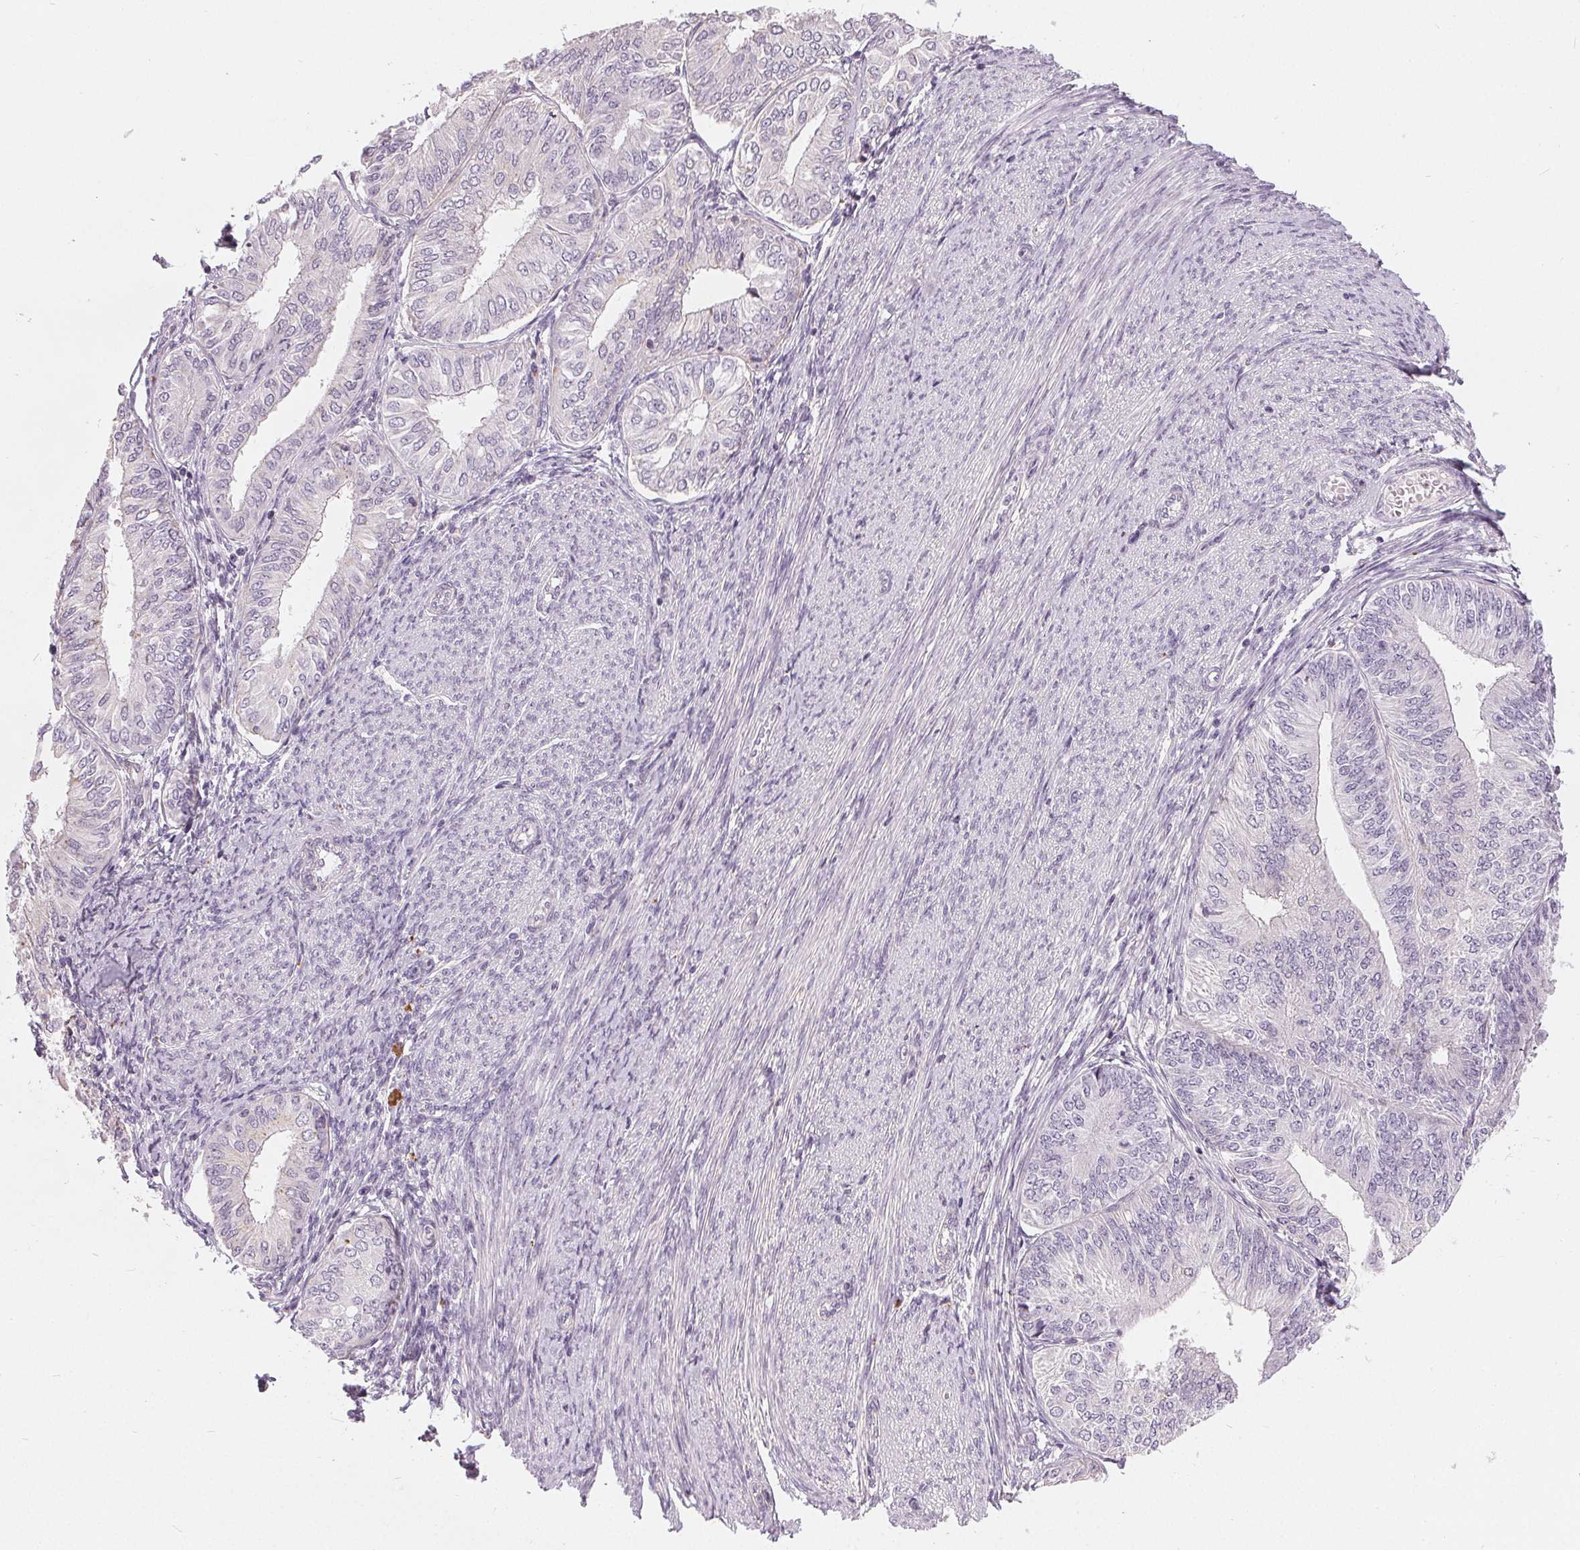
{"staining": {"intensity": "negative", "quantity": "none", "location": "none"}, "tissue": "endometrial cancer", "cell_type": "Tumor cells", "image_type": "cancer", "snomed": [{"axis": "morphology", "description": "Adenocarcinoma, NOS"}, {"axis": "topography", "description": "Endometrium"}], "caption": "Tumor cells are negative for protein expression in human endometrial cancer (adenocarcinoma).", "gene": "HOPX", "patient": {"sex": "female", "age": 58}}